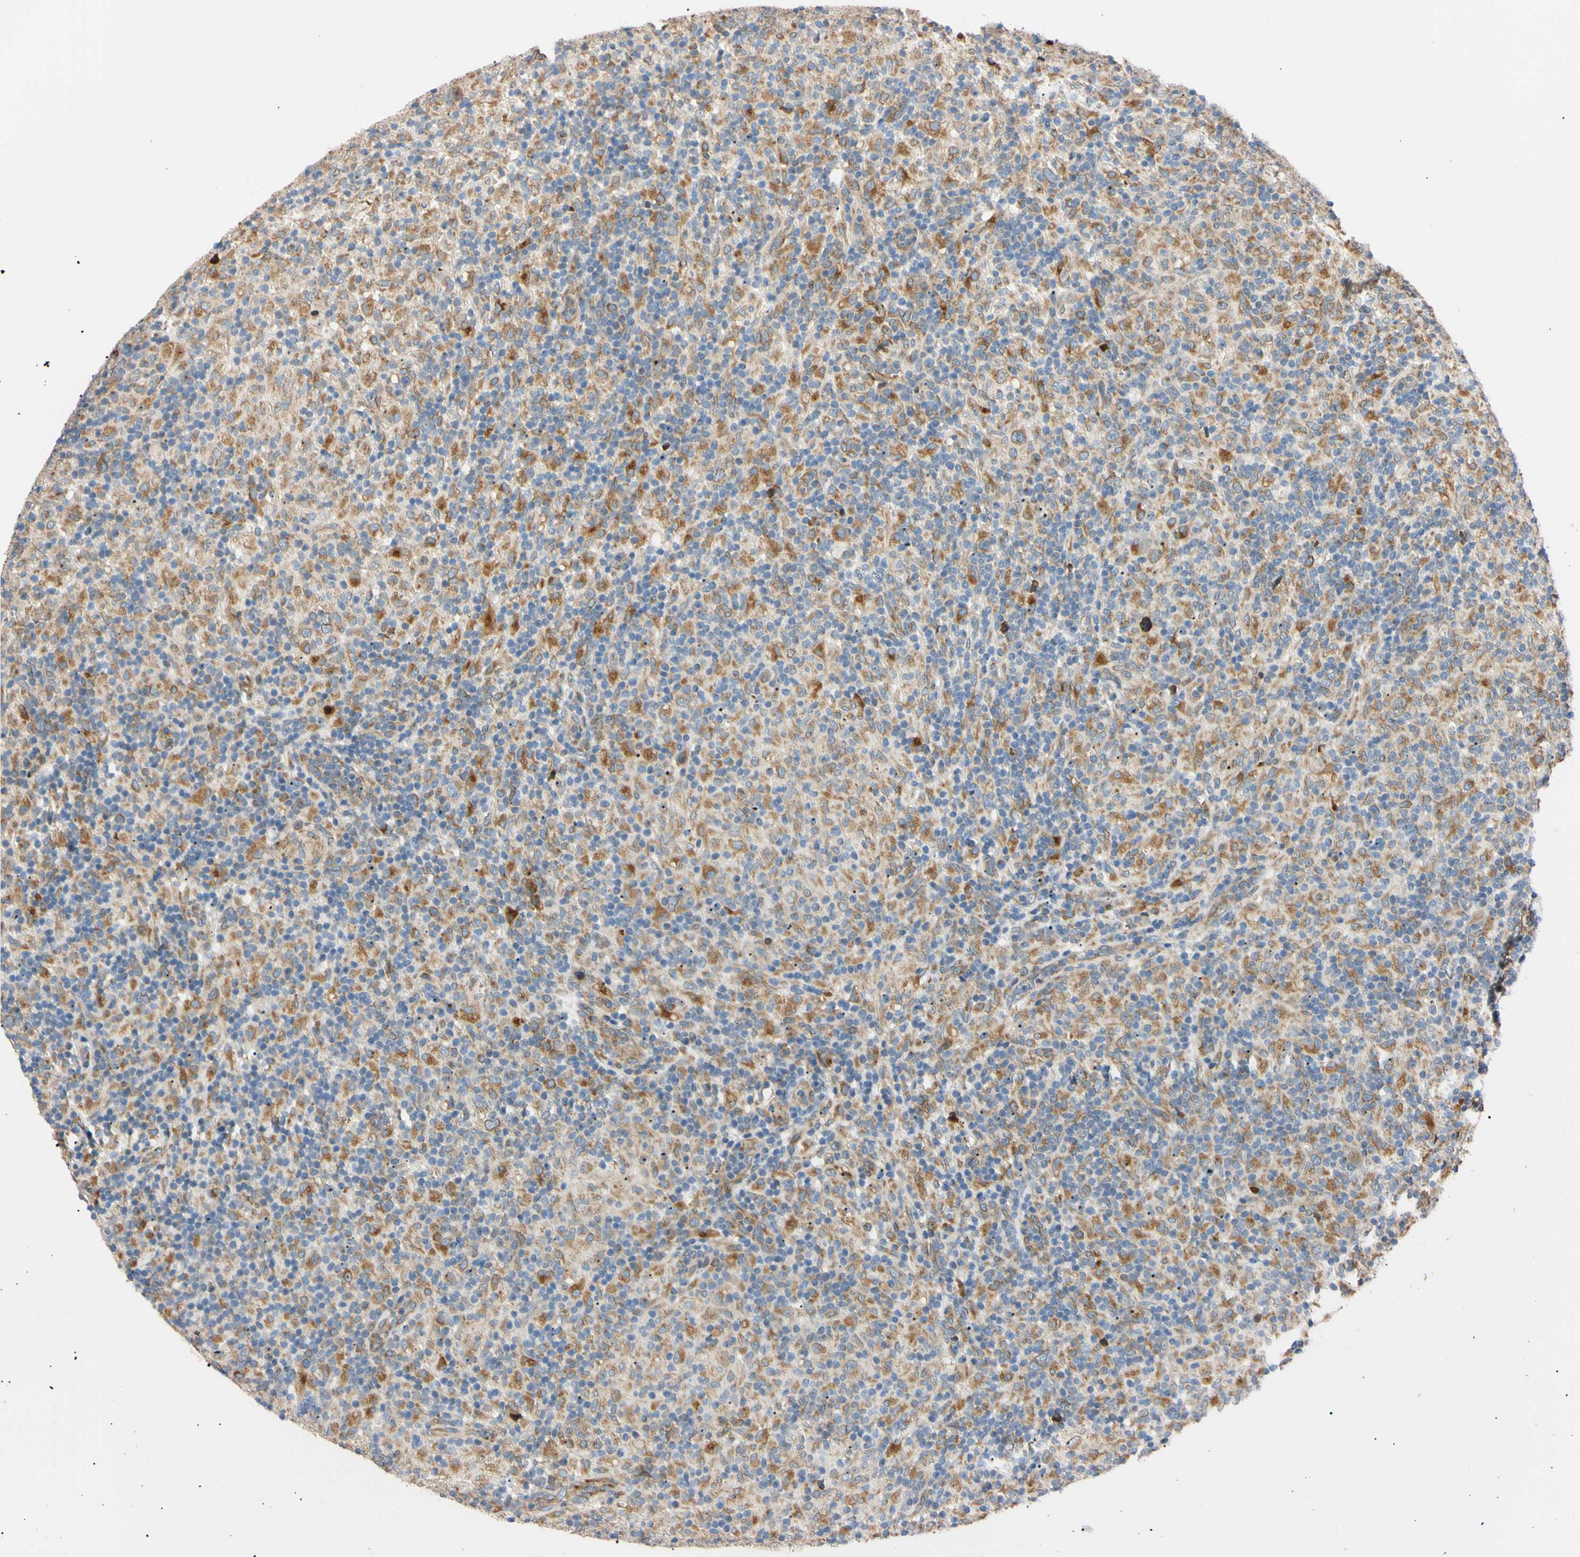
{"staining": {"intensity": "moderate", "quantity": ">75%", "location": "cytoplasmic/membranous"}, "tissue": "lymphoma", "cell_type": "Tumor cells", "image_type": "cancer", "snomed": [{"axis": "morphology", "description": "Hodgkin's disease, NOS"}, {"axis": "topography", "description": "Lymph node"}], "caption": "This is a photomicrograph of immunohistochemistry (IHC) staining of Hodgkin's disease, which shows moderate expression in the cytoplasmic/membranous of tumor cells.", "gene": "IER3IP1", "patient": {"sex": "male", "age": 70}}